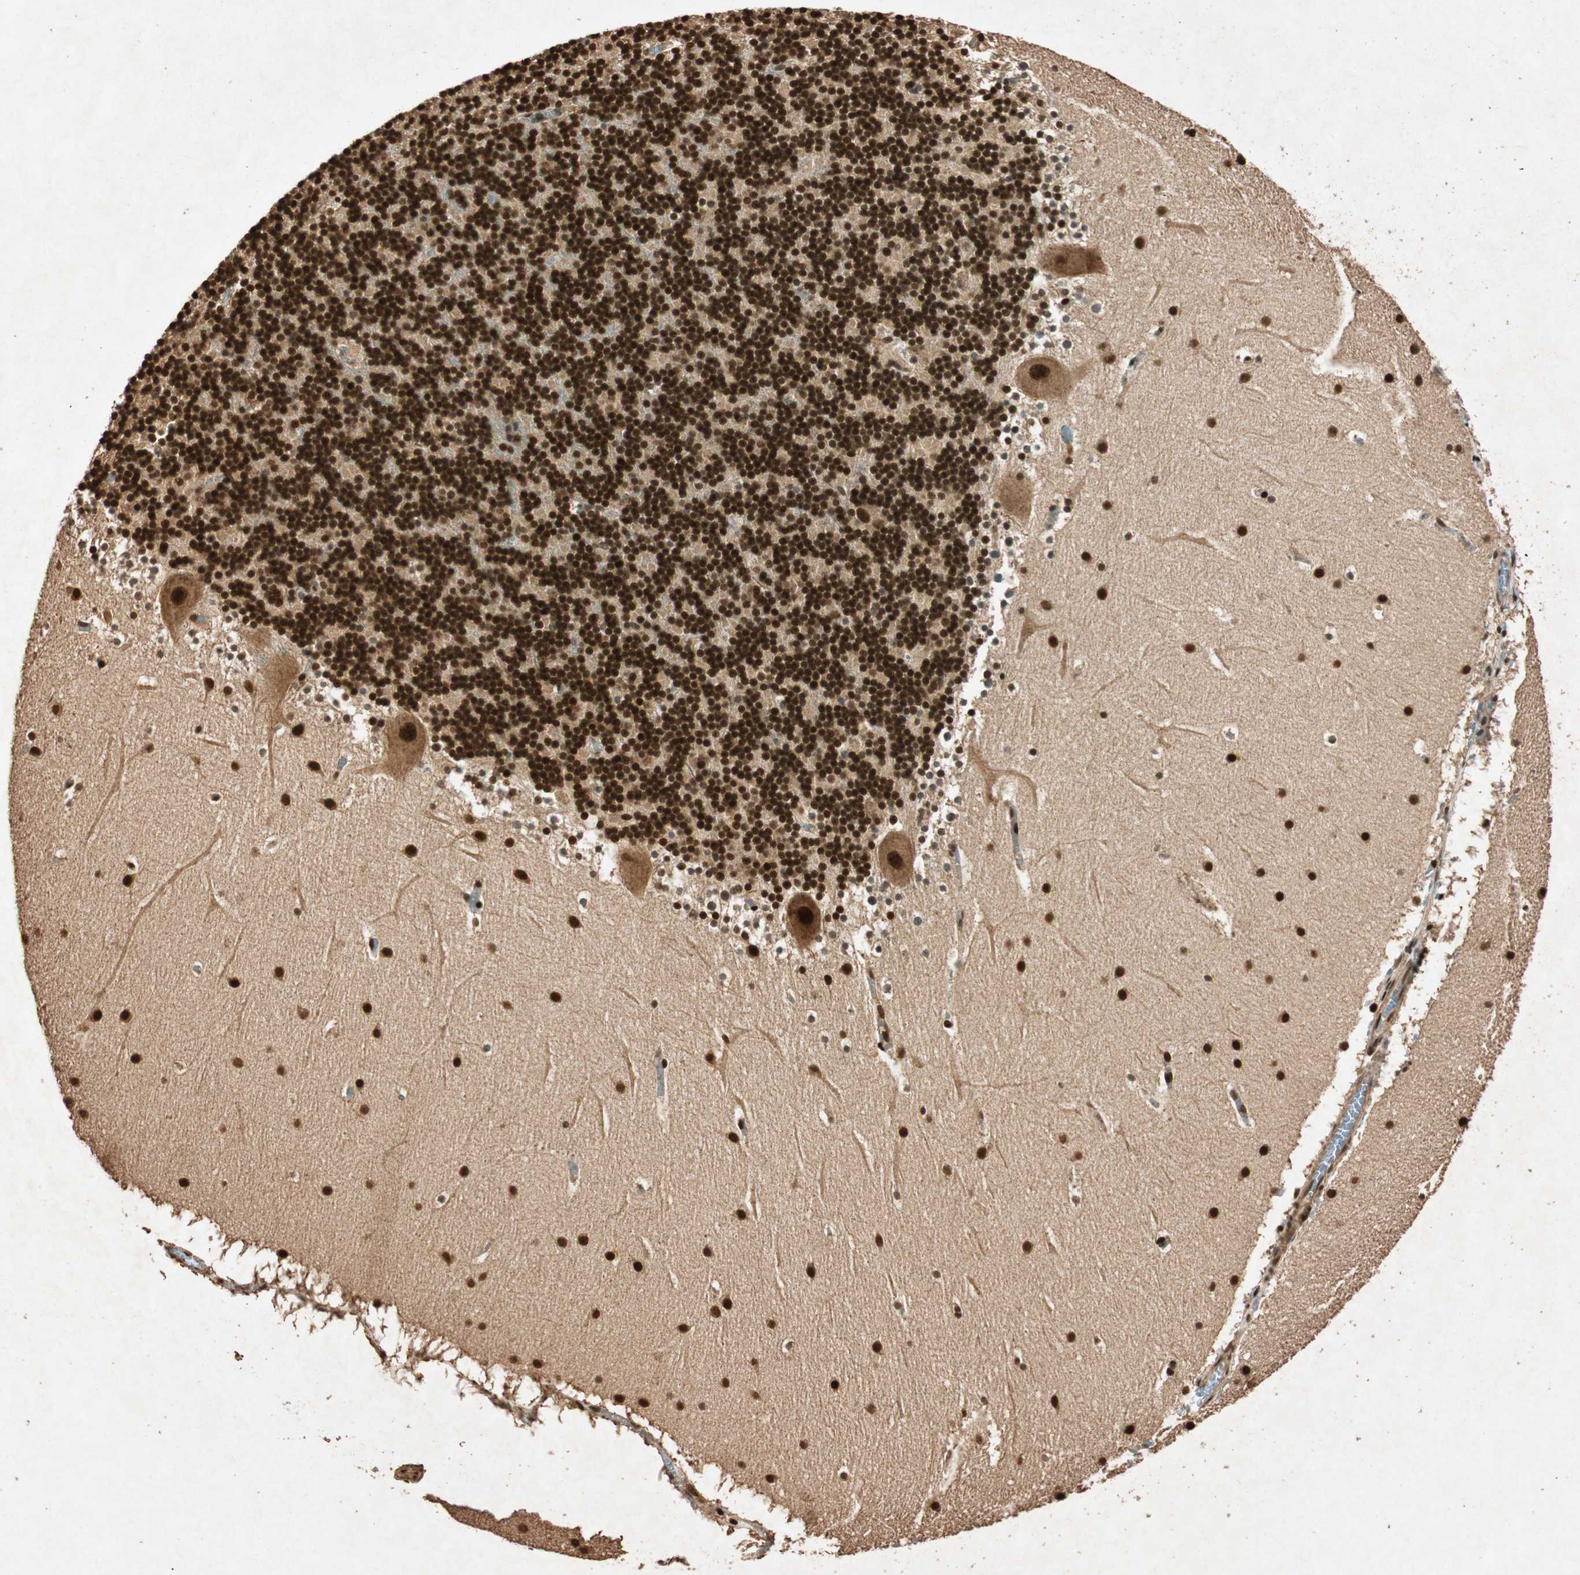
{"staining": {"intensity": "strong", "quantity": ">75%", "location": "nuclear"}, "tissue": "cerebellum", "cell_type": "Cells in granular layer", "image_type": "normal", "snomed": [{"axis": "morphology", "description": "Normal tissue, NOS"}, {"axis": "topography", "description": "Cerebellum"}], "caption": "DAB immunohistochemical staining of unremarkable cerebellum displays strong nuclear protein positivity in about >75% of cells in granular layer. Ihc stains the protein in brown and the nuclei are stained blue.", "gene": "ALKBH5", "patient": {"sex": "male", "age": 45}}